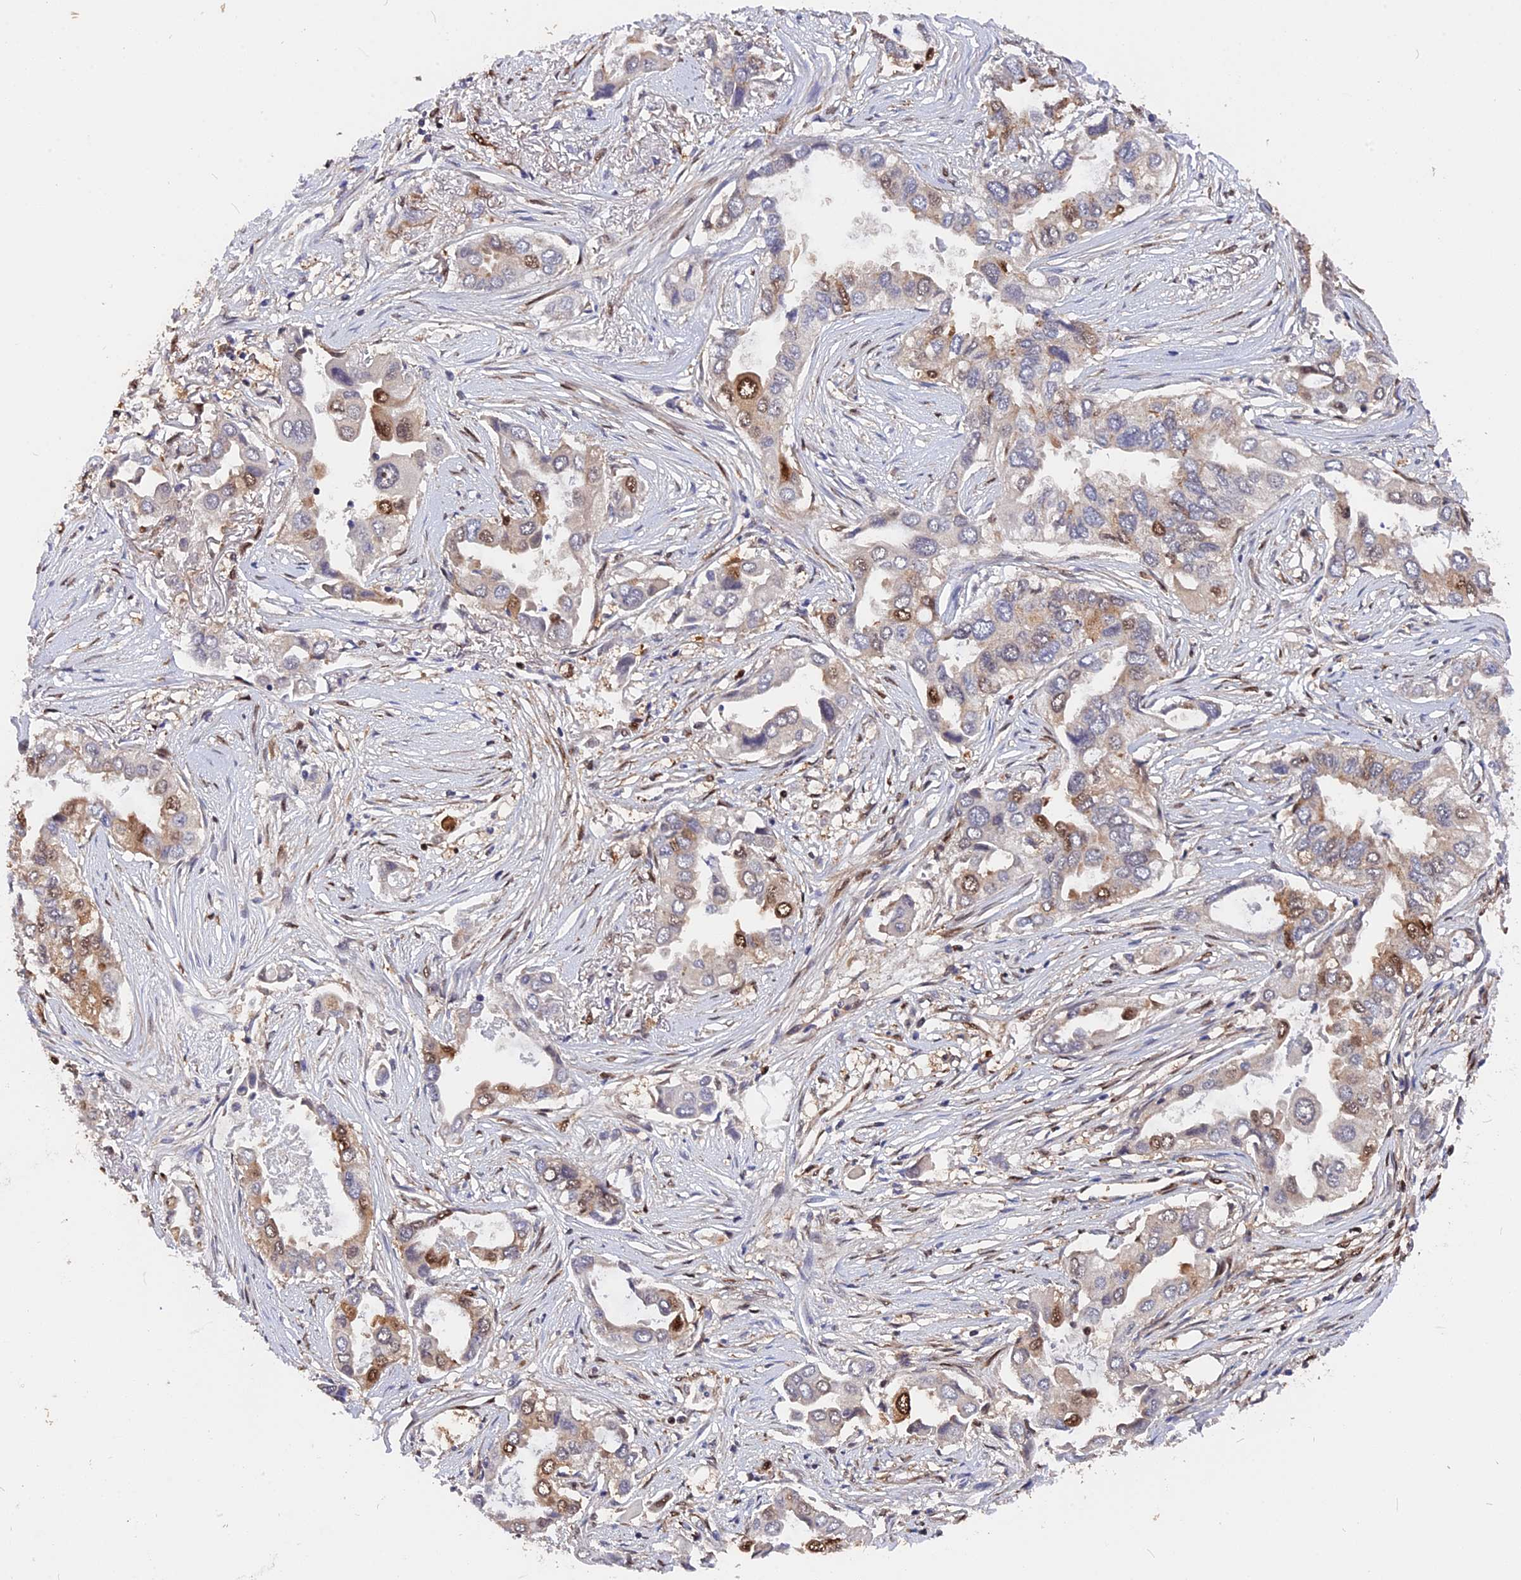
{"staining": {"intensity": "moderate", "quantity": "<25%", "location": "nuclear"}, "tissue": "lung cancer", "cell_type": "Tumor cells", "image_type": "cancer", "snomed": [{"axis": "morphology", "description": "Adenocarcinoma, NOS"}, {"axis": "topography", "description": "Lung"}], "caption": "This is an image of immunohistochemistry staining of adenocarcinoma (lung), which shows moderate staining in the nuclear of tumor cells.", "gene": "ADRM1", "patient": {"sex": "female", "age": 76}}